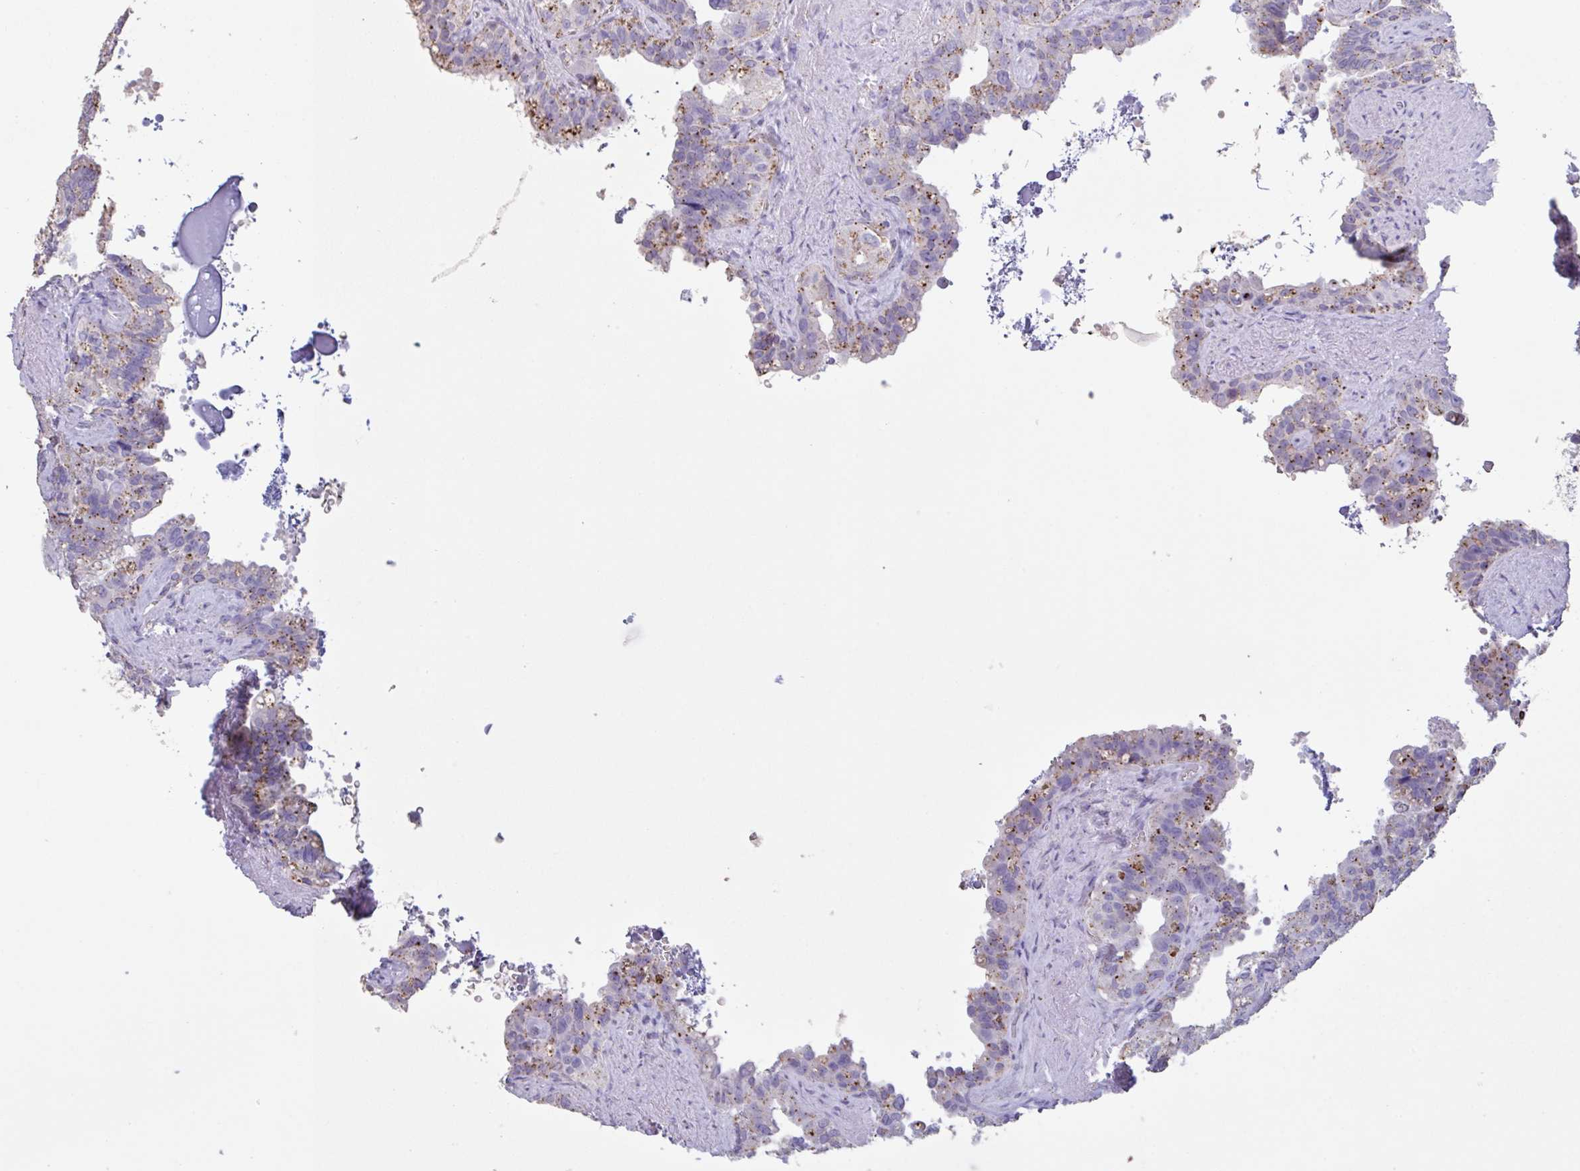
{"staining": {"intensity": "moderate", "quantity": "25%-75%", "location": "cytoplasmic/membranous"}, "tissue": "seminal vesicle", "cell_type": "Glandular cells", "image_type": "normal", "snomed": [{"axis": "morphology", "description": "Normal tissue, NOS"}, {"axis": "topography", "description": "Seminal veicle"}, {"axis": "topography", "description": "Peripheral nerve tissue"}], "caption": "Seminal vesicle stained with a brown dye reveals moderate cytoplasmic/membranous positive positivity in approximately 25%-75% of glandular cells.", "gene": "CHMP5", "patient": {"sex": "male", "age": 76}}